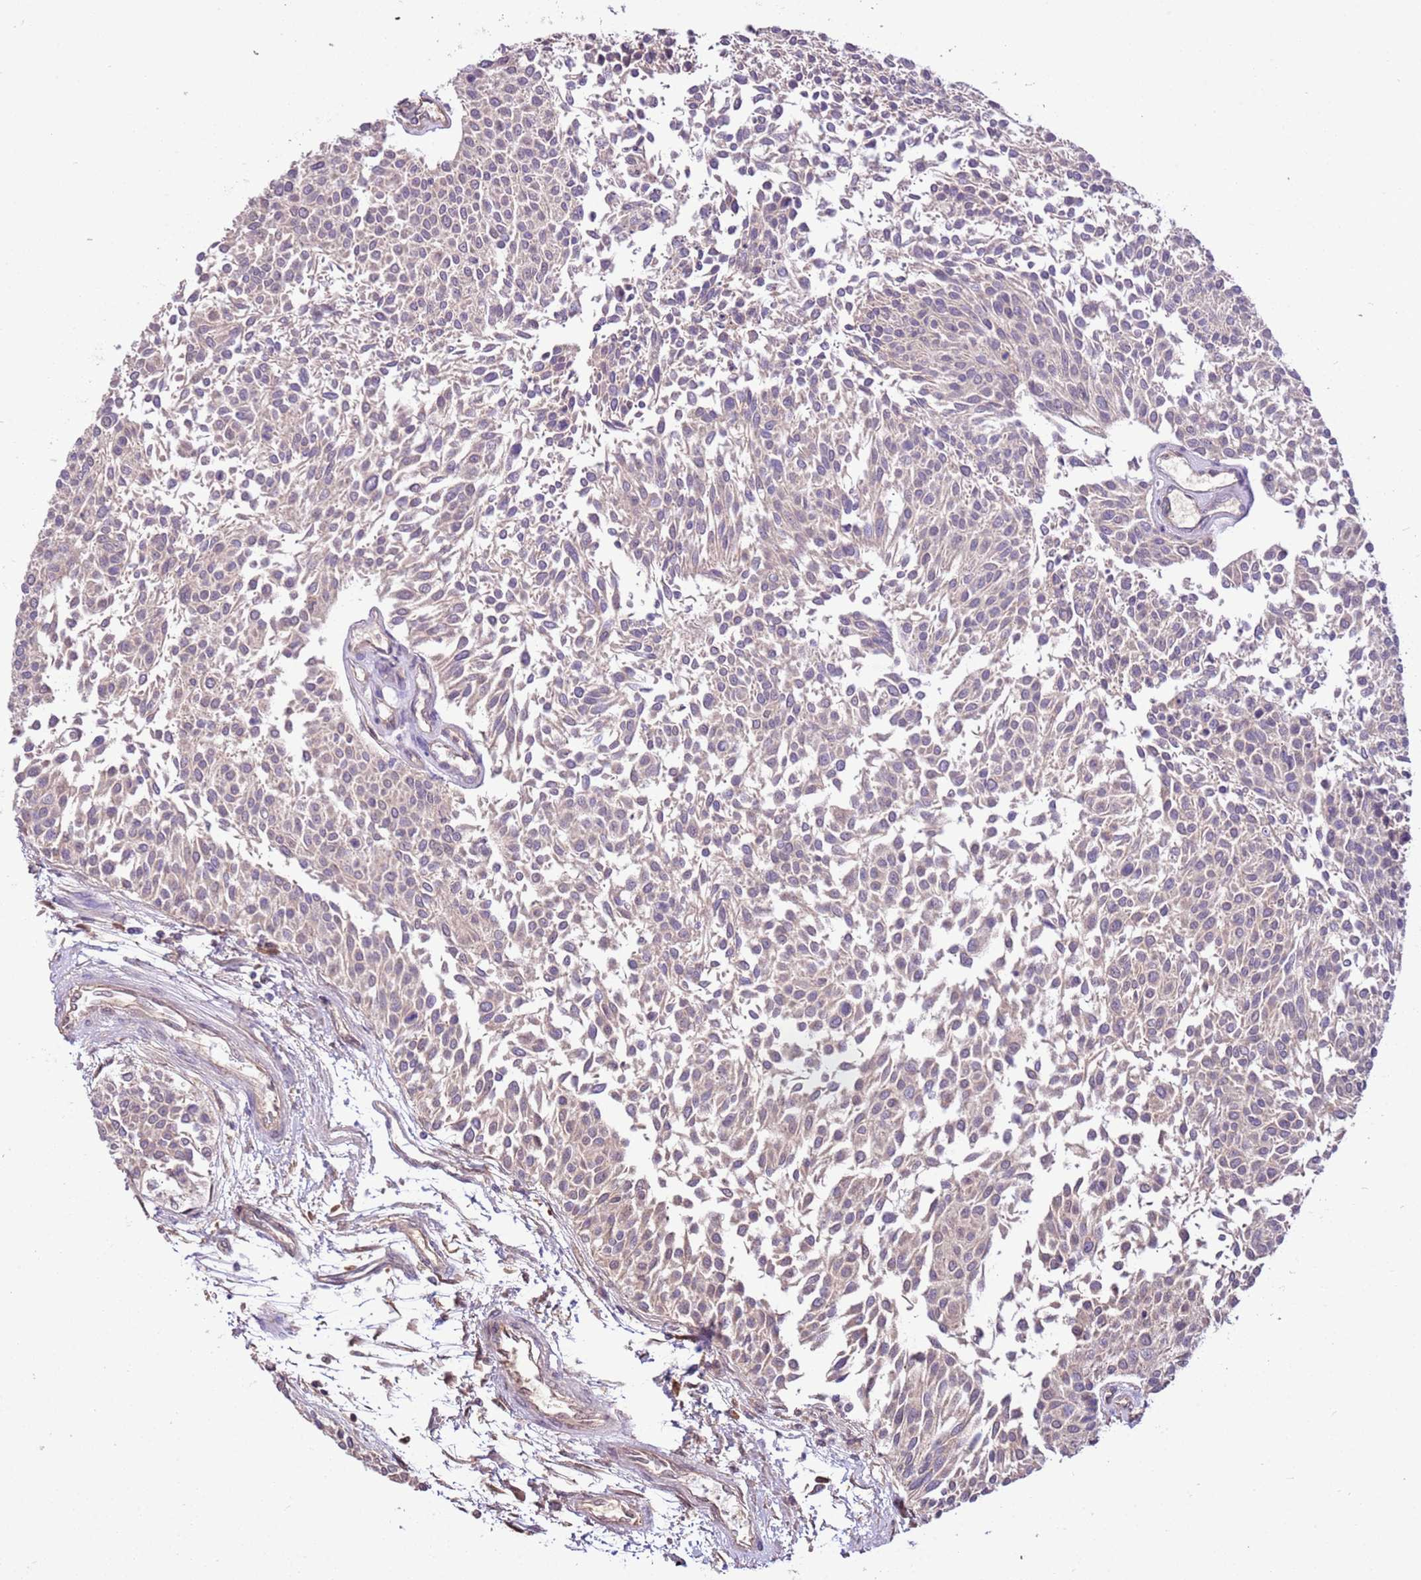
{"staining": {"intensity": "negative", "quantity": "none", "location": "none"}, "tissue": "urothelial cancer", "cell_type": "Tumor cells", "image_type": "cancer", "snomed": [{"axis": "morphology", "description": "Urothelial carcinoma, NOS"}, {"axis": "topography", "description": "Urinary bladder"}], "caption": "Human urothelial cancer stained for a protein using immunohistochemistry (IHC) reveals no expression in tumor cells.", "gene": "BBS5", "patient": {"sex": "male", "age": 55}}